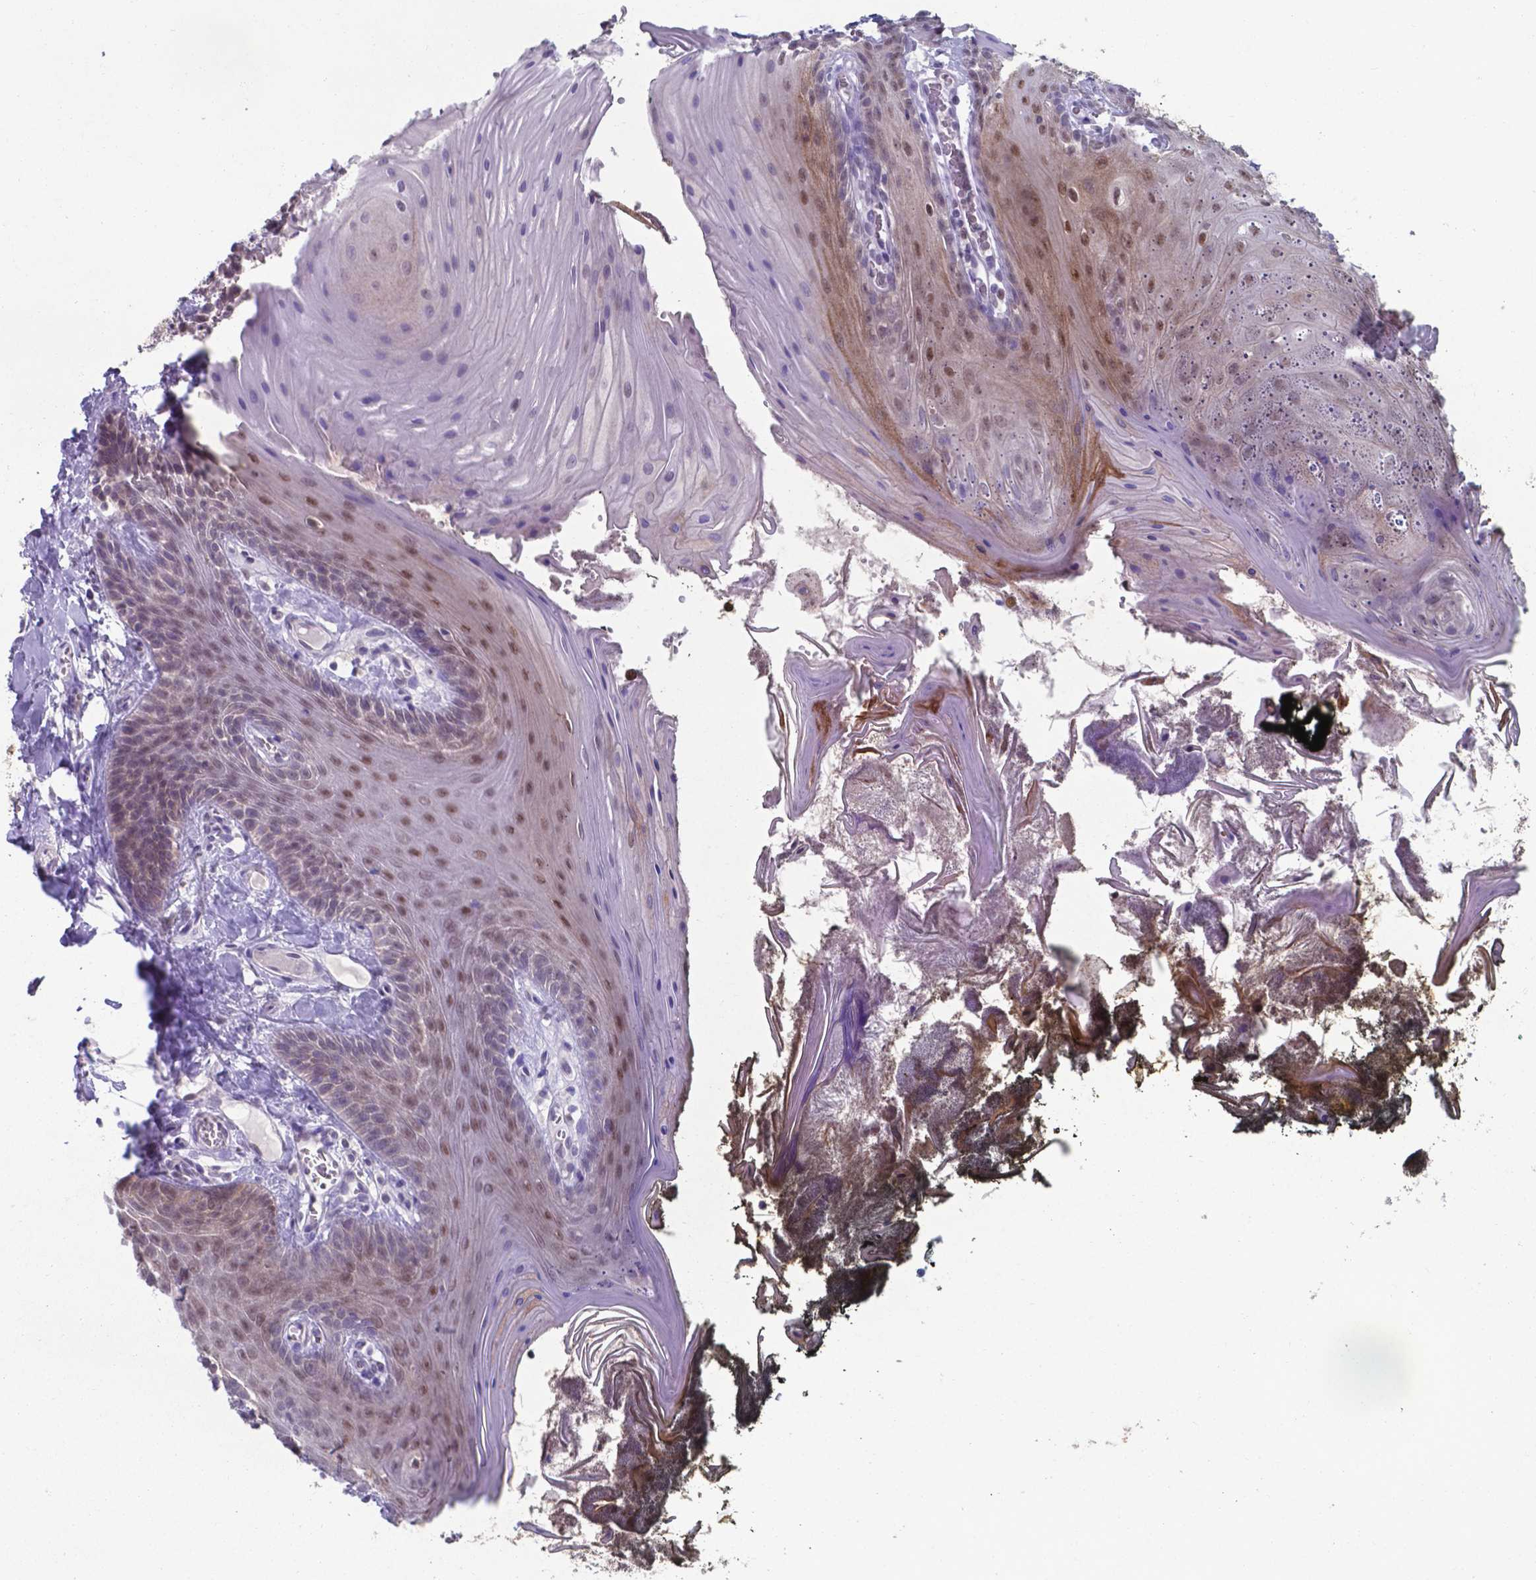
{"staining": {"intensity": "moderate", "quantity": ">75%", "location": "nuclear"}, "tissue": "oral mucosa", "cell_type": "Squamous epithelial cells", "image_type": "normal", "snomed": [{"axis": "morphology", "description": "Normal tissue, NOS"}, {"axis": "topography", "description": "Oral tissue"}], "caption": "DAB immunohistochemical staining of normal oral mucosa shows moderate nuclear protein staining in approximately >75% of squamous epithelial cells.", "gene": "UBE2E2", "patient": {"sex": "male", "age": 9}}